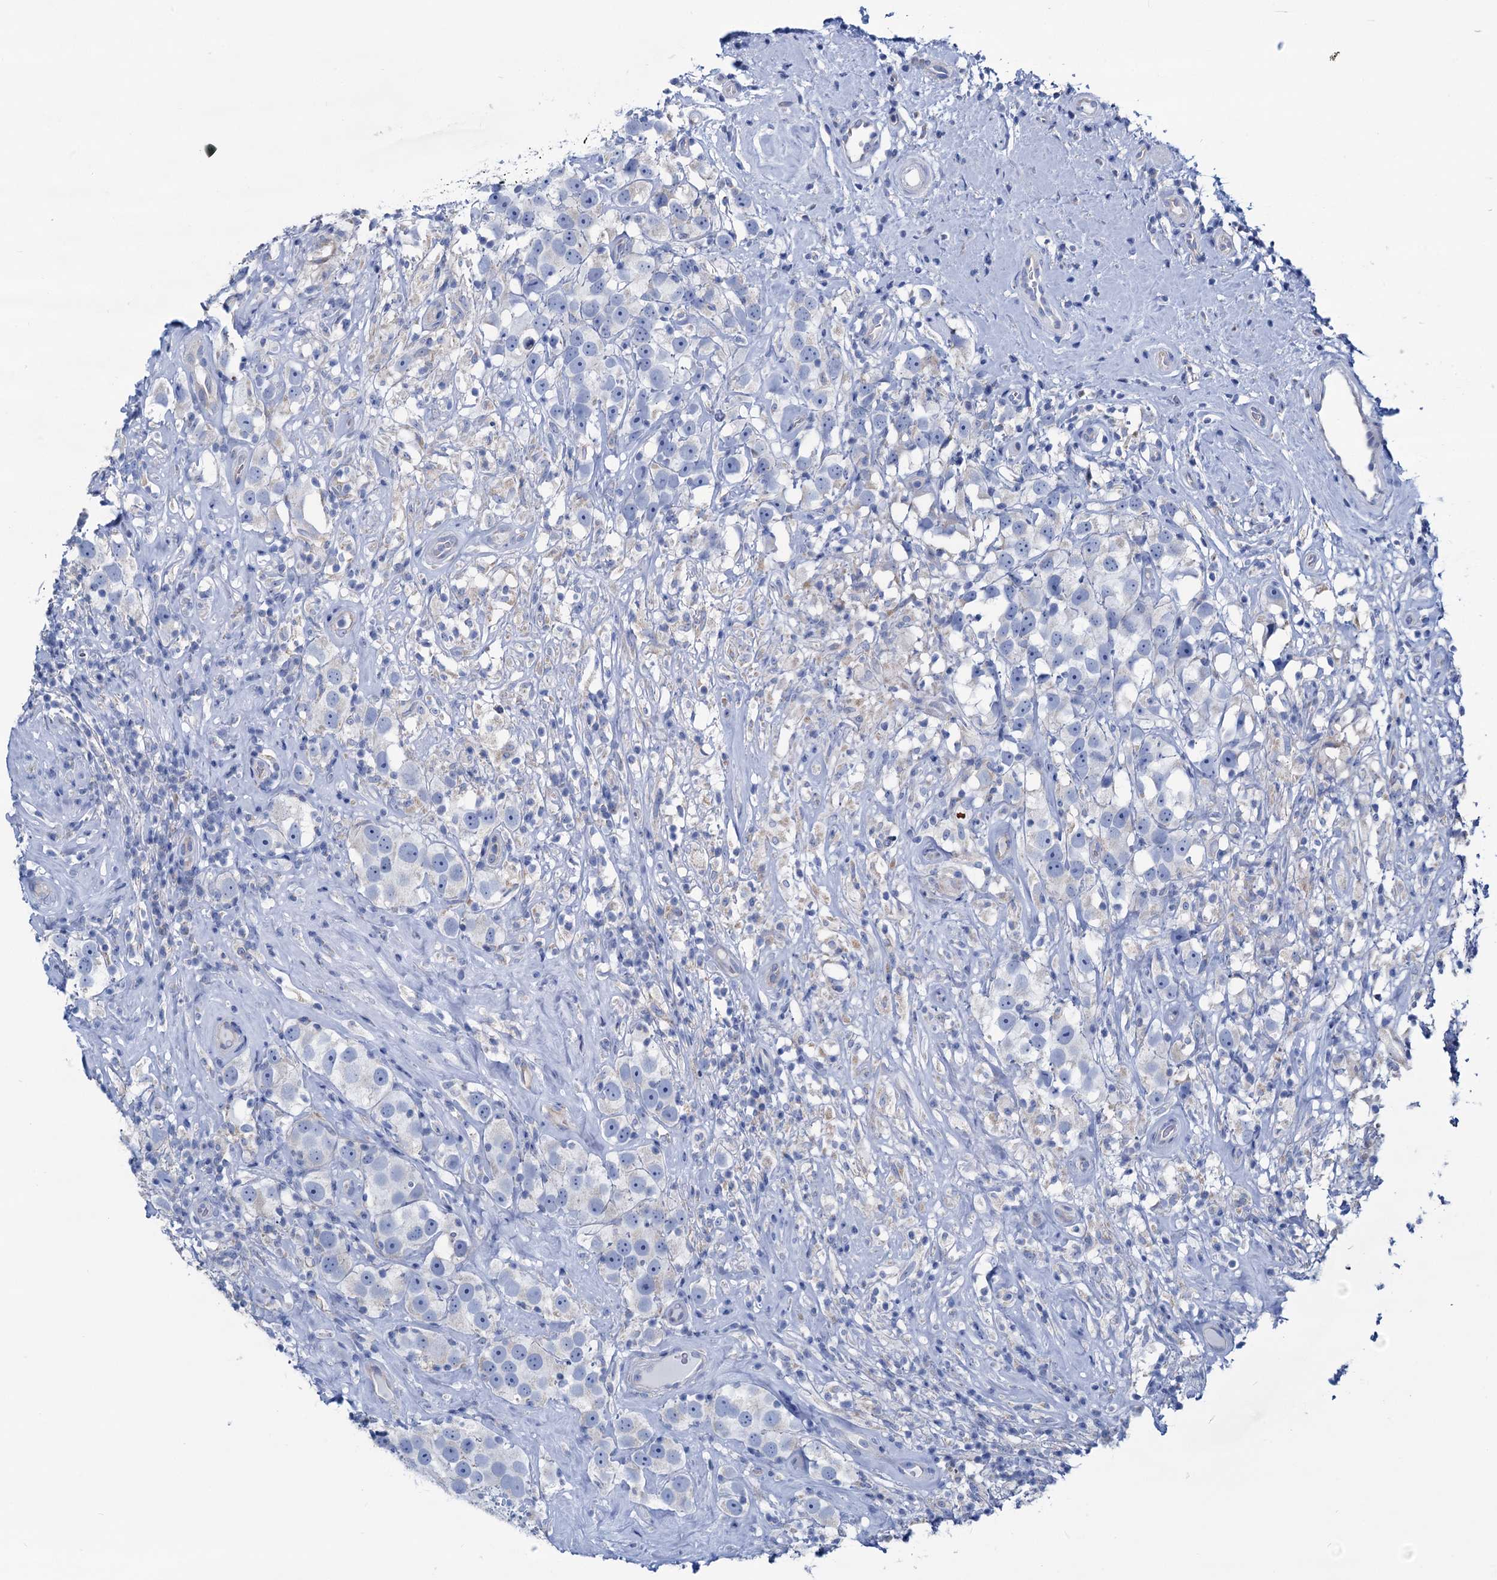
{"staining": {"intensity": "negative", "quantity": "none", "location": "none"}, "tissue": "testis cancer", "cell_type": "Tumor cells", "image_type": "cancer", "snomed": [{"axis": "morphology", "description": "Seminoma, NOS"}, {"axis": "topography", "description": "Testis"}], "caption": "DAB (3,3'-diaminobenzidine) immunohistochemical staining of testis cancer exhibits no significant staining in tumor cells.", "gene": "SLC1A3", "patient": {"sex": "male", "age": 49}}